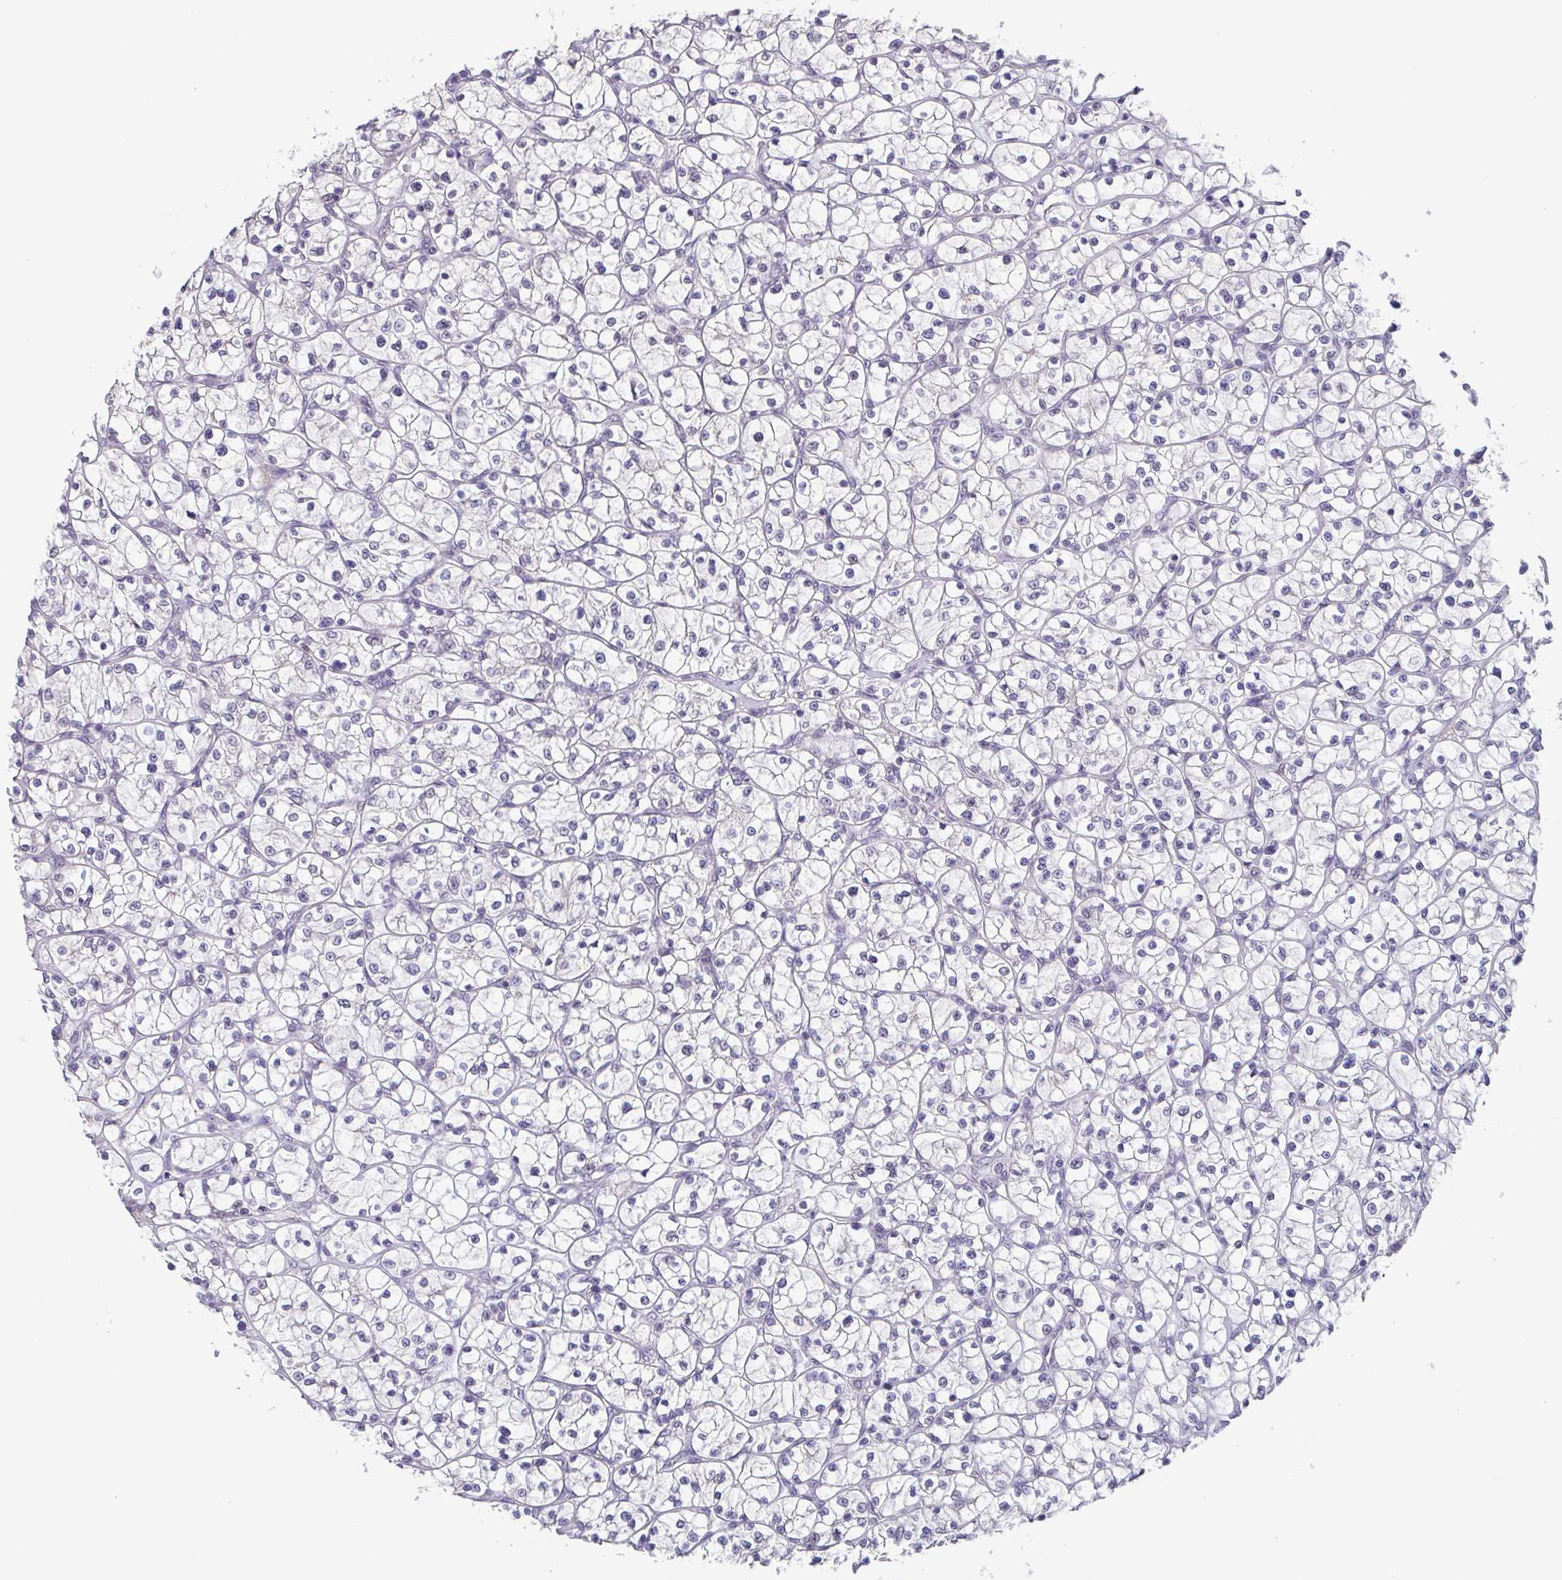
{"staining": {"intensity": "negative", "quantity": "none", "location": "none"}, "tissue": "renal cancer", "cell_type": "Tumor cells", "image_type": "cancer", "snomed": [{"axis": "morphology", "description": "Adenocarcinoma, NOS"}, {"axis": "topography", "description": "Kidney"}], "caption": "Immunohistochemistry (IHC) micrograph of human renal cancer (adenocarcinoma) stained for a protein (brown), which reveals no expression in tumor cells. (Brightfield microscopy of DAB IHC at high magnification).", "gene": "GHRL", "patient": {"sex": "female", "age": 64}}